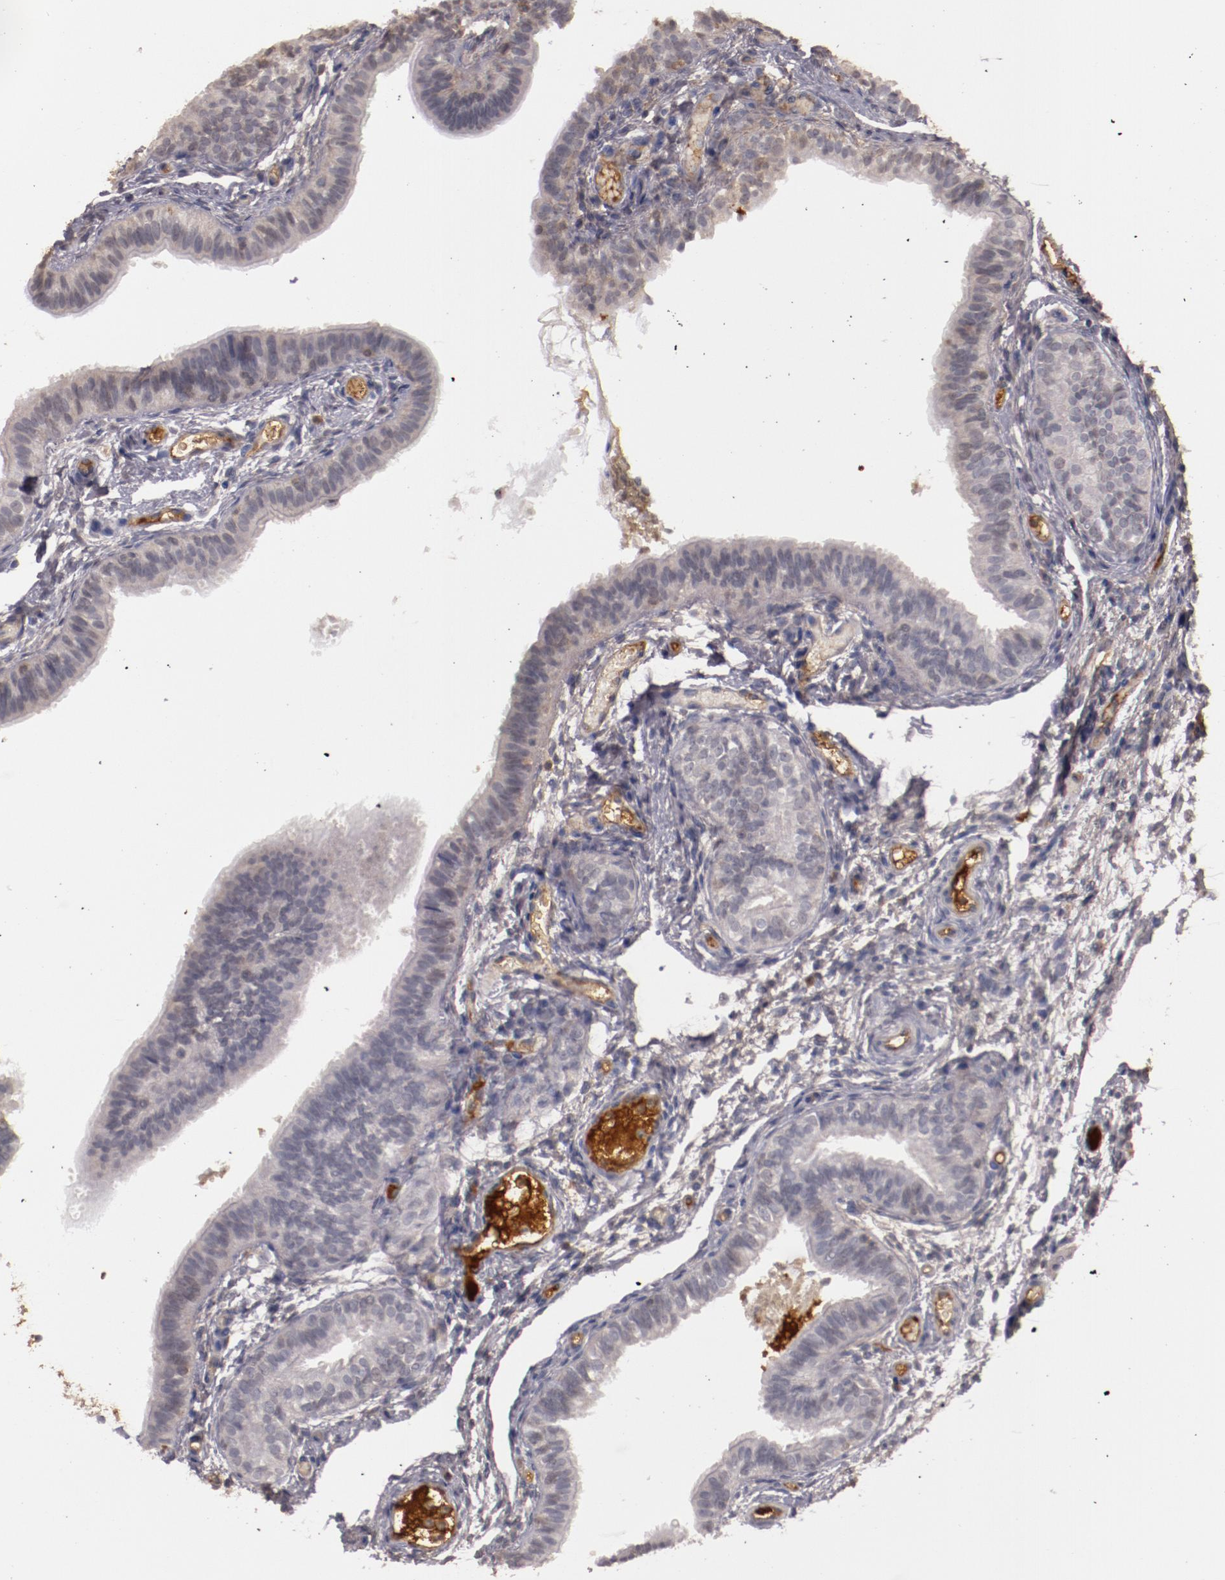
{"staining": {"intensity": "negative", "quantity": "none", "location": "none"}, "tissue": "fallopian tube", "cell_type": "Glandular cells", "image_type": "normal", "snomed": [{"axis": "morphology", "description": "Normal tissue, NOS"}, {"axis": "morphology", "description": "Dermoid, NOS"}, {"axis": "topography", "description": "Fallopian tube"}], "caption": "A high-resolution histopathology image shows immunohistochemistry (IHC) staining of benign fallopian tube, which displays no significant staining in glandular cells. (Brightfield microscopy of DAB immunohistochemistry (IHC) at high magnification).", "gene": "MBL2", "patient": {"sex": "female", "age": 33}}